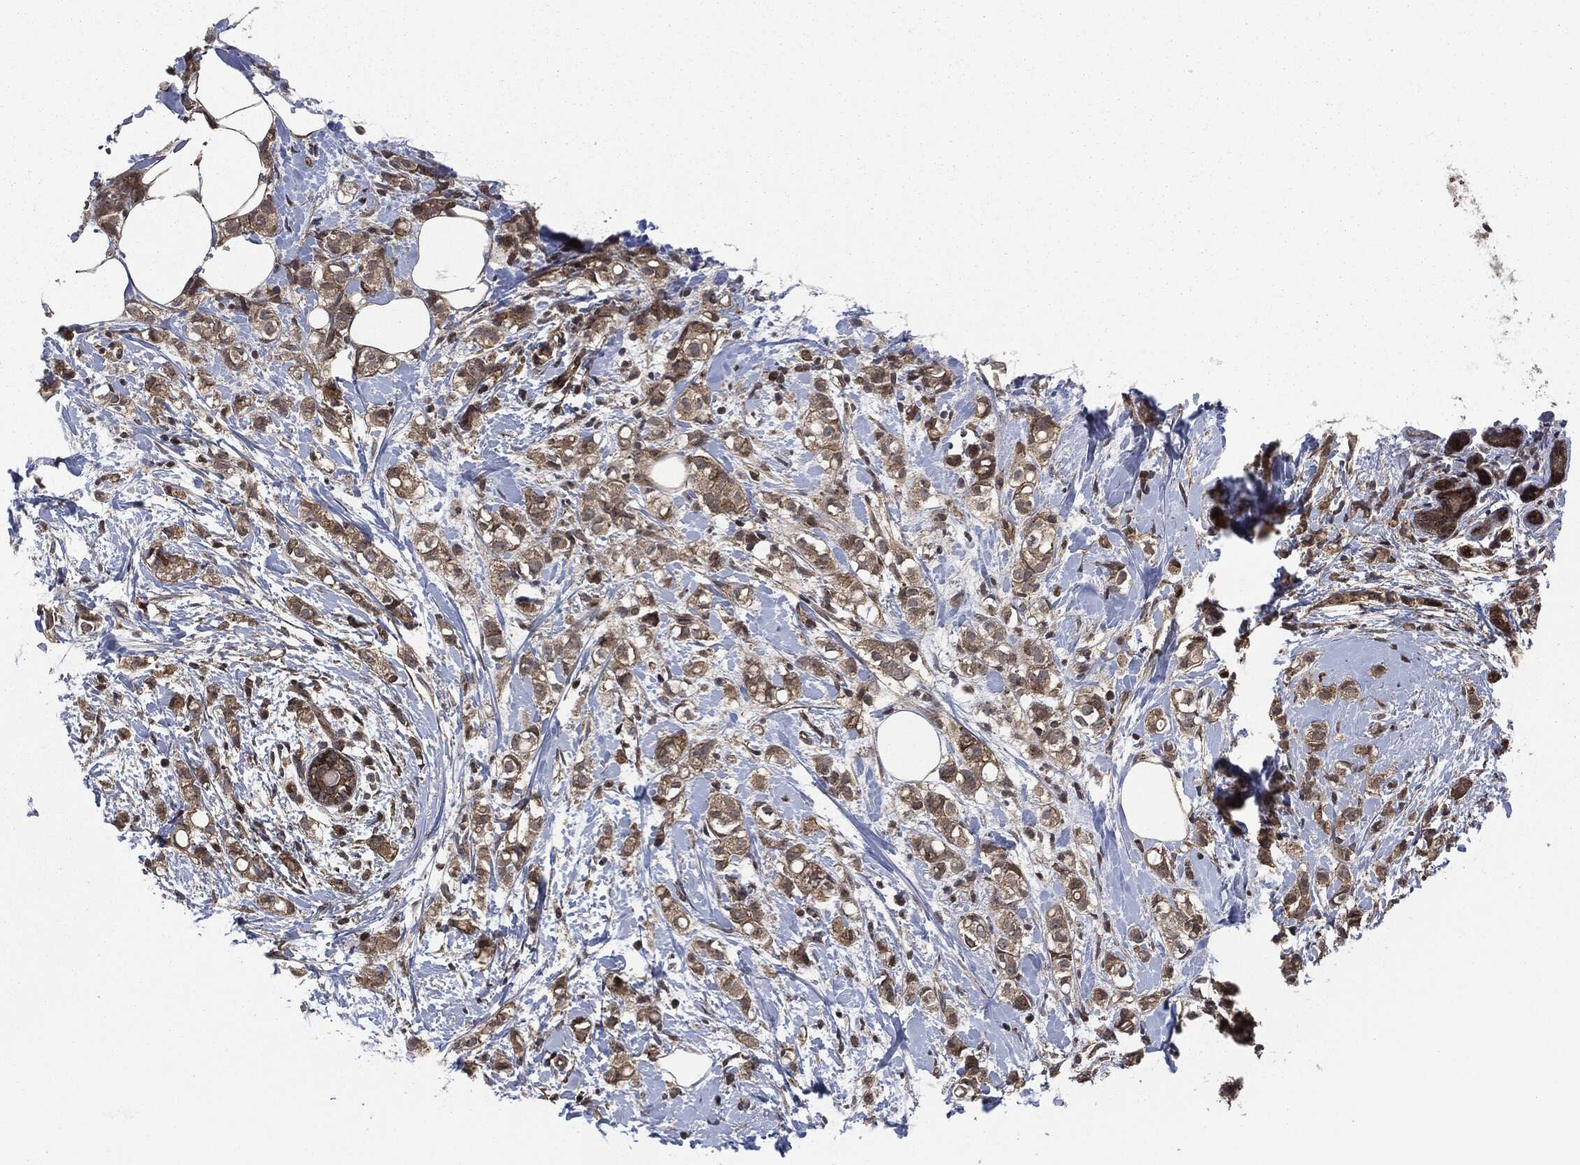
{"staining": {"intensity": "moderate", "quantity": ">75%", "location": "cytoplasmic/membranous"}, "tissue": "breast cancer", "cell_type": "Tumor cells", "image_type": "cancer", "snomed": [{"axis": "morphology", "description": "Normal tissue, NOS"}, {"axis": "morphology", "description": "Duct carcinoma"}, {"axis": "topography", "description": "Breast"}], "caption": "DAB immunohistochemical staining of intraductal carcinoma (breast) displays moderate cytoplasmic/membranous protein expression in approximately >75% of tumor cells.", "gene": "HRAS", "patient": {"sex": "female", "age": 44}}